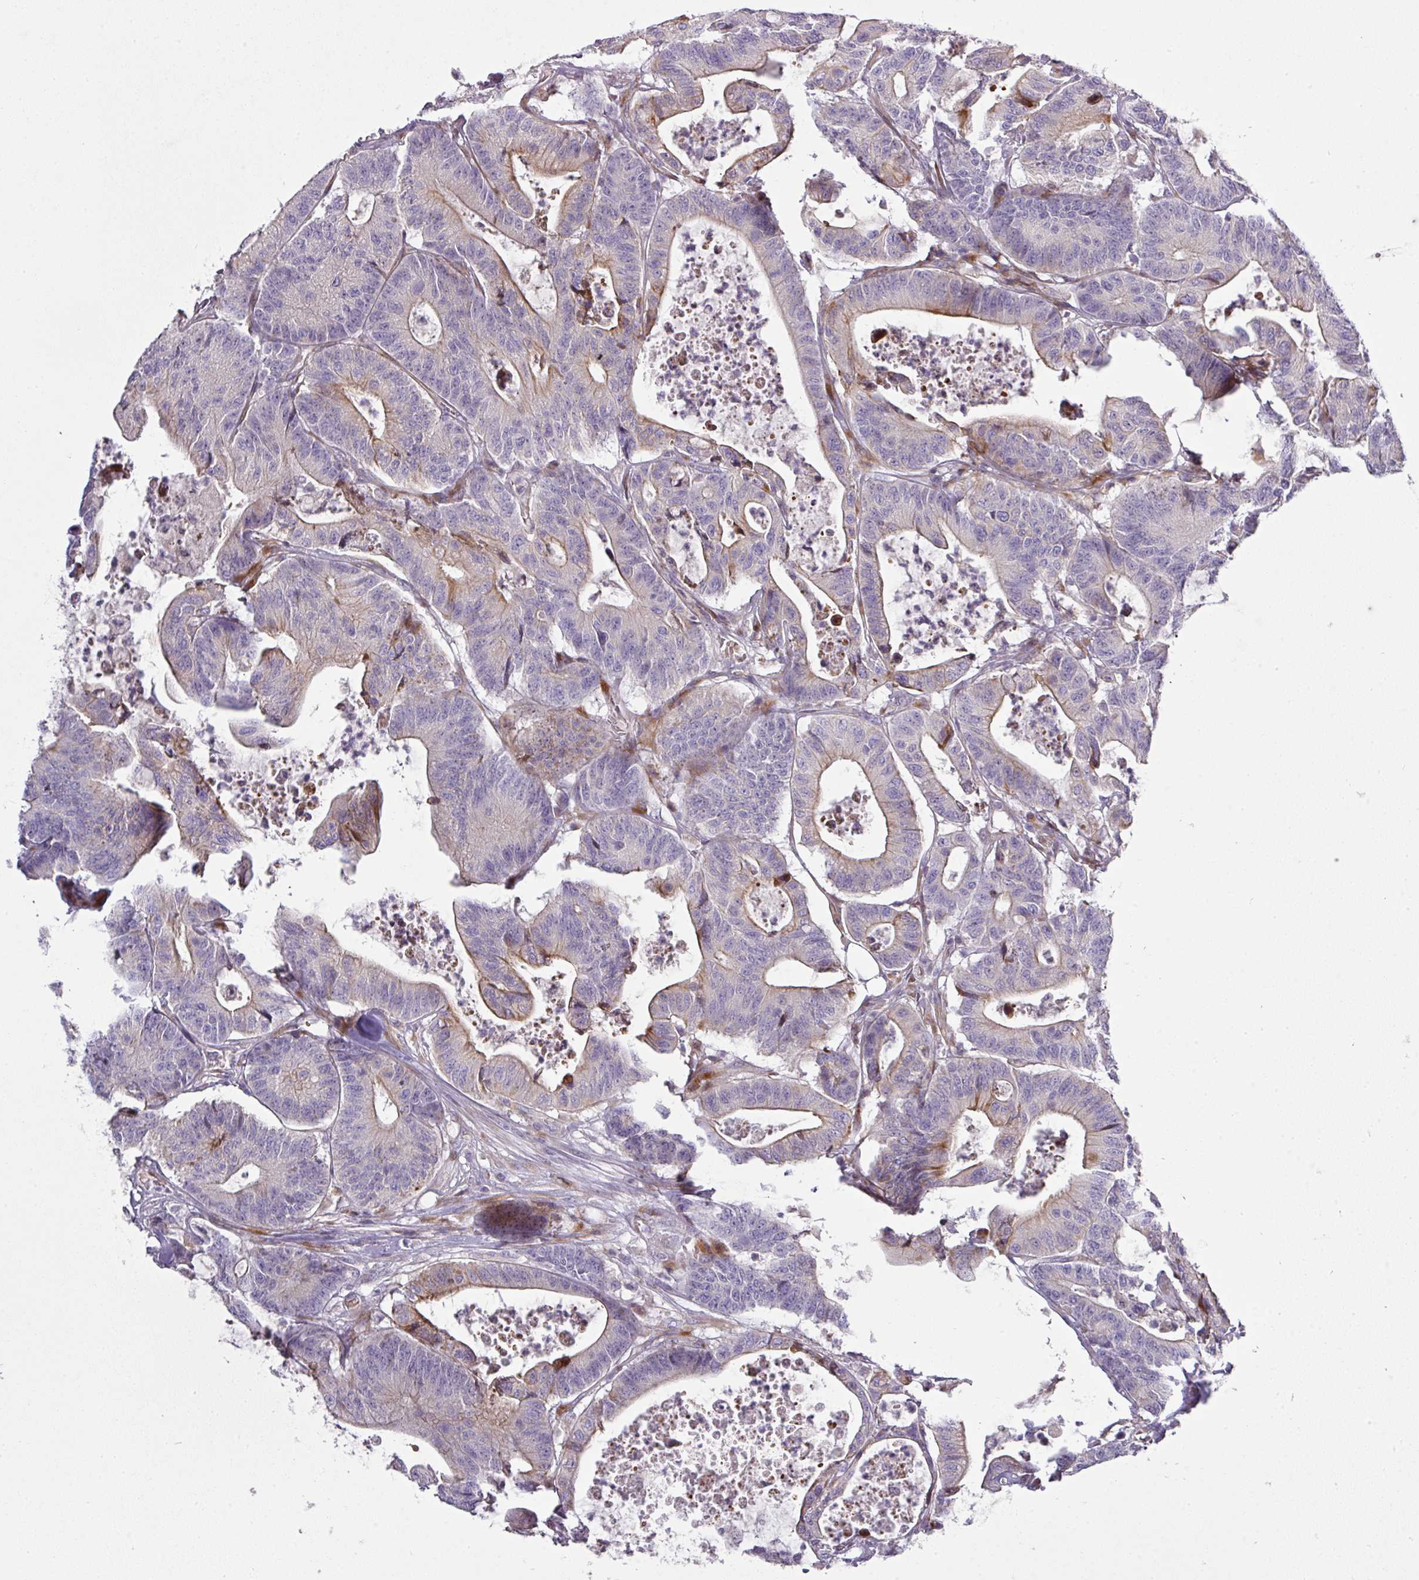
{"staining": {"intensity": "moderate", "quantity": "<25%", "location": "cytoplasmic/membranous"}, "tissue": "colorectal cancer", "cell_type": "Tumor cells", "image_type": "cancer", "snomed": [{"axis": "morphology", "description": "Adenocarcinoma, NOS"}, {"axis": "topography", "description": "Colon"}], "caption": "IHC micrograph of colorectal cancer (adenocarcinoma) stained for a protein (brown), which exhibits low levels of moderate cytoplasmic/membranous staining in approximately <25% of tumor cells.", "gene": "ATP6V1F", "patient": {"sex": "female", "age": 84}}